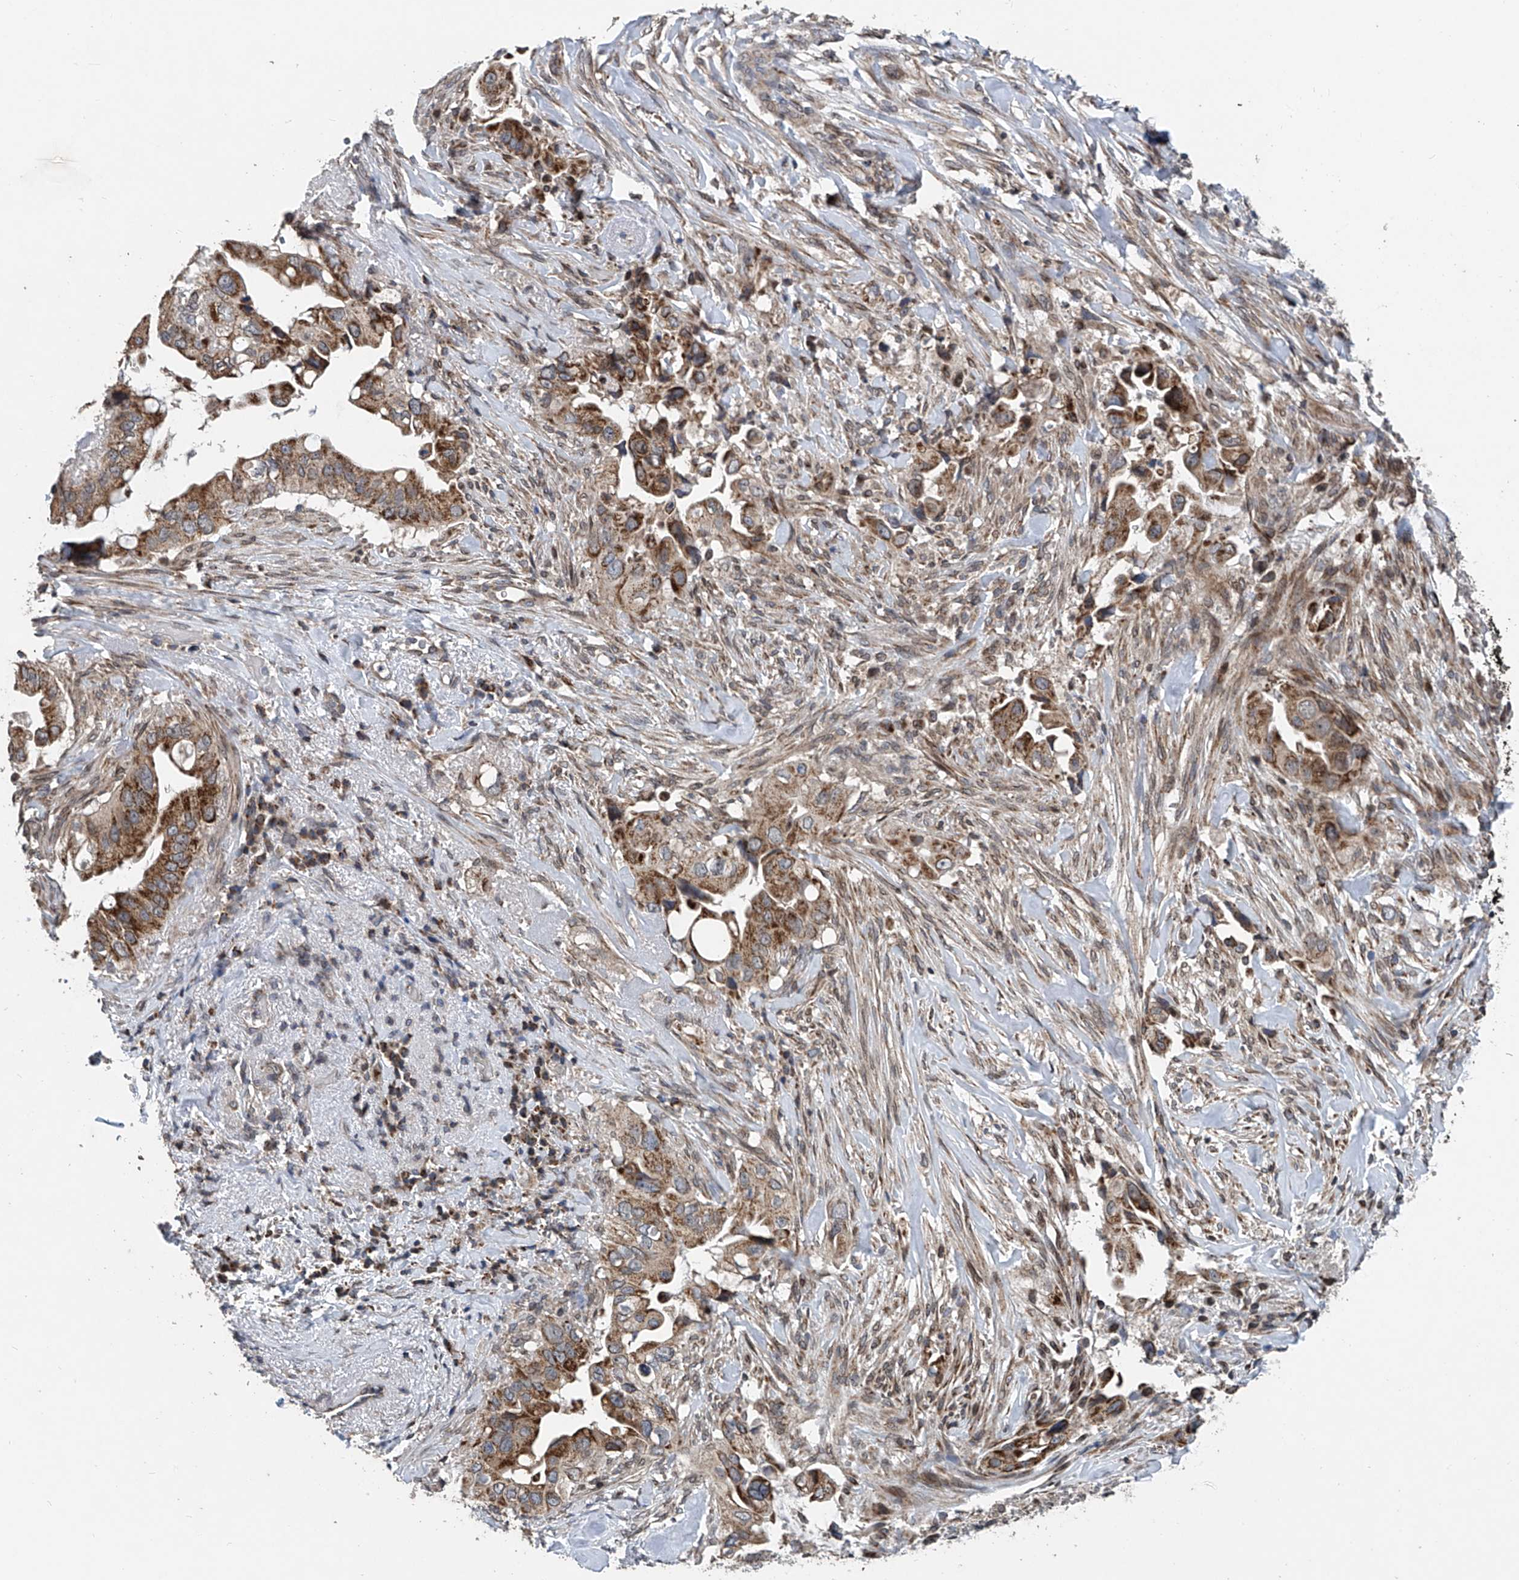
{"staining": {"intensity": "moderate", "quantity": ">75%", "location": "cytoplasmic/membranous"}, "tissue": "pancreatic cancer", "cell_type": "Tumor cells", "image_type": "cancer", "snomed": [{"axis": "morphology", "description": "Inflammation, NOS"}, {"axis": "morphology", "description": "Adenocarcinoma, NOS"}, {"axis": "topography", "description": "Pancreas"}], "caption": "Adenocarcinoma (pancreatic) tissue shows moderate cytoplasmic/membranous positivity in about >75% of tumor cells, visualized by immunohistochemistry.", "gene": "BCKDHB", "patient": {"sex": "female", "age": 56}}